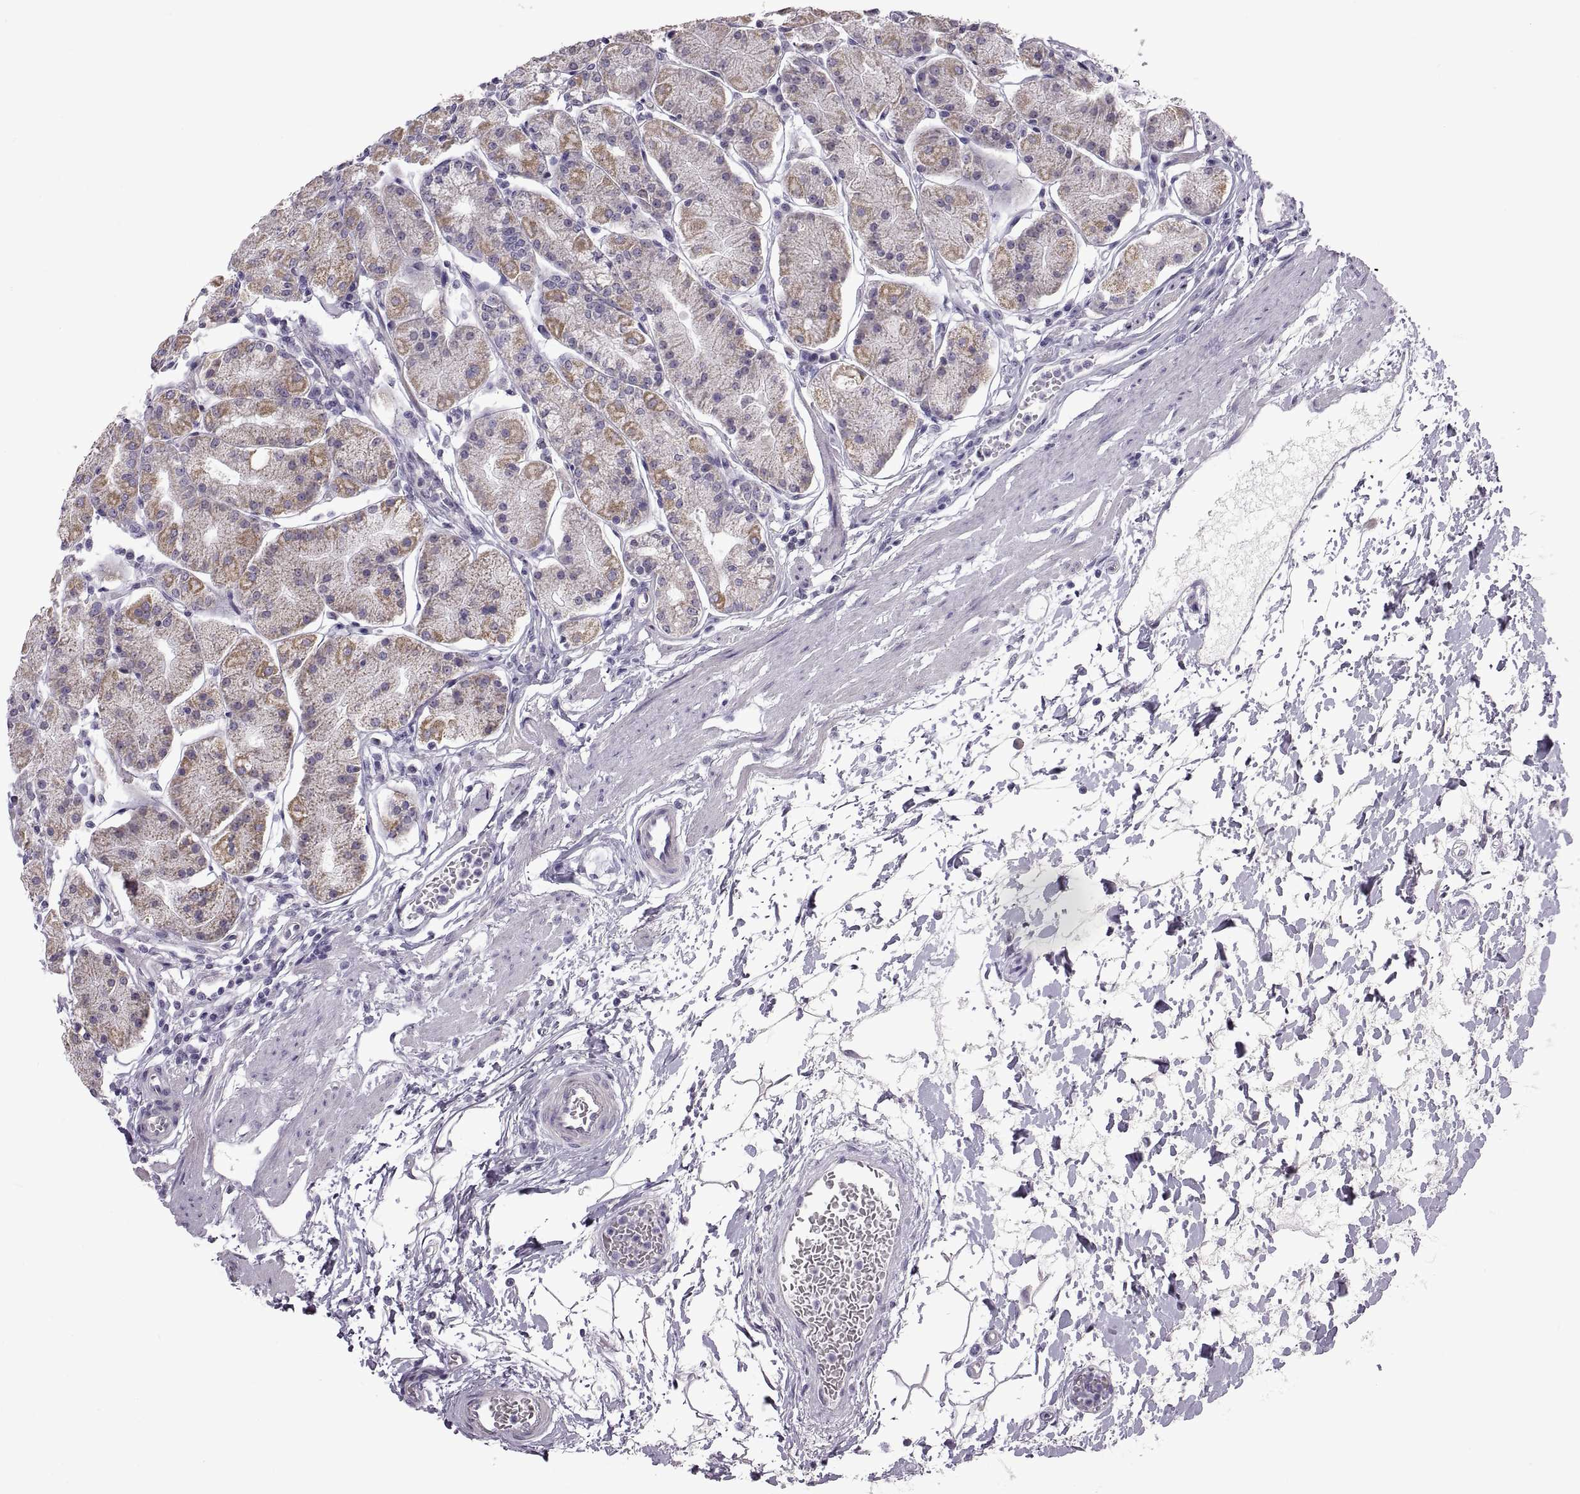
{"staining": {"intensity": "moderate", "quantity": "<25%", "location": "cytoplasmic/membranous"}, "tissue": "stomach", "cell_type": "Glandular cells", "image_type": "normal", "snomed": [{"axis": "morphology", "description": "Normal tissue, NOS"}, {"axis": "topography", "description": "Stomach"}], "caption": "Protein staining of unremarkable stomach exhibits moderate cytoplasmic/membranous expression in about <25% of glandular cells. Immunohistochemistry (ihc) stains the protein of interest in brown and the nuclei are stained blue.", "gene": "FAM170A", "patient": {"sex": "male", "age": 54}}